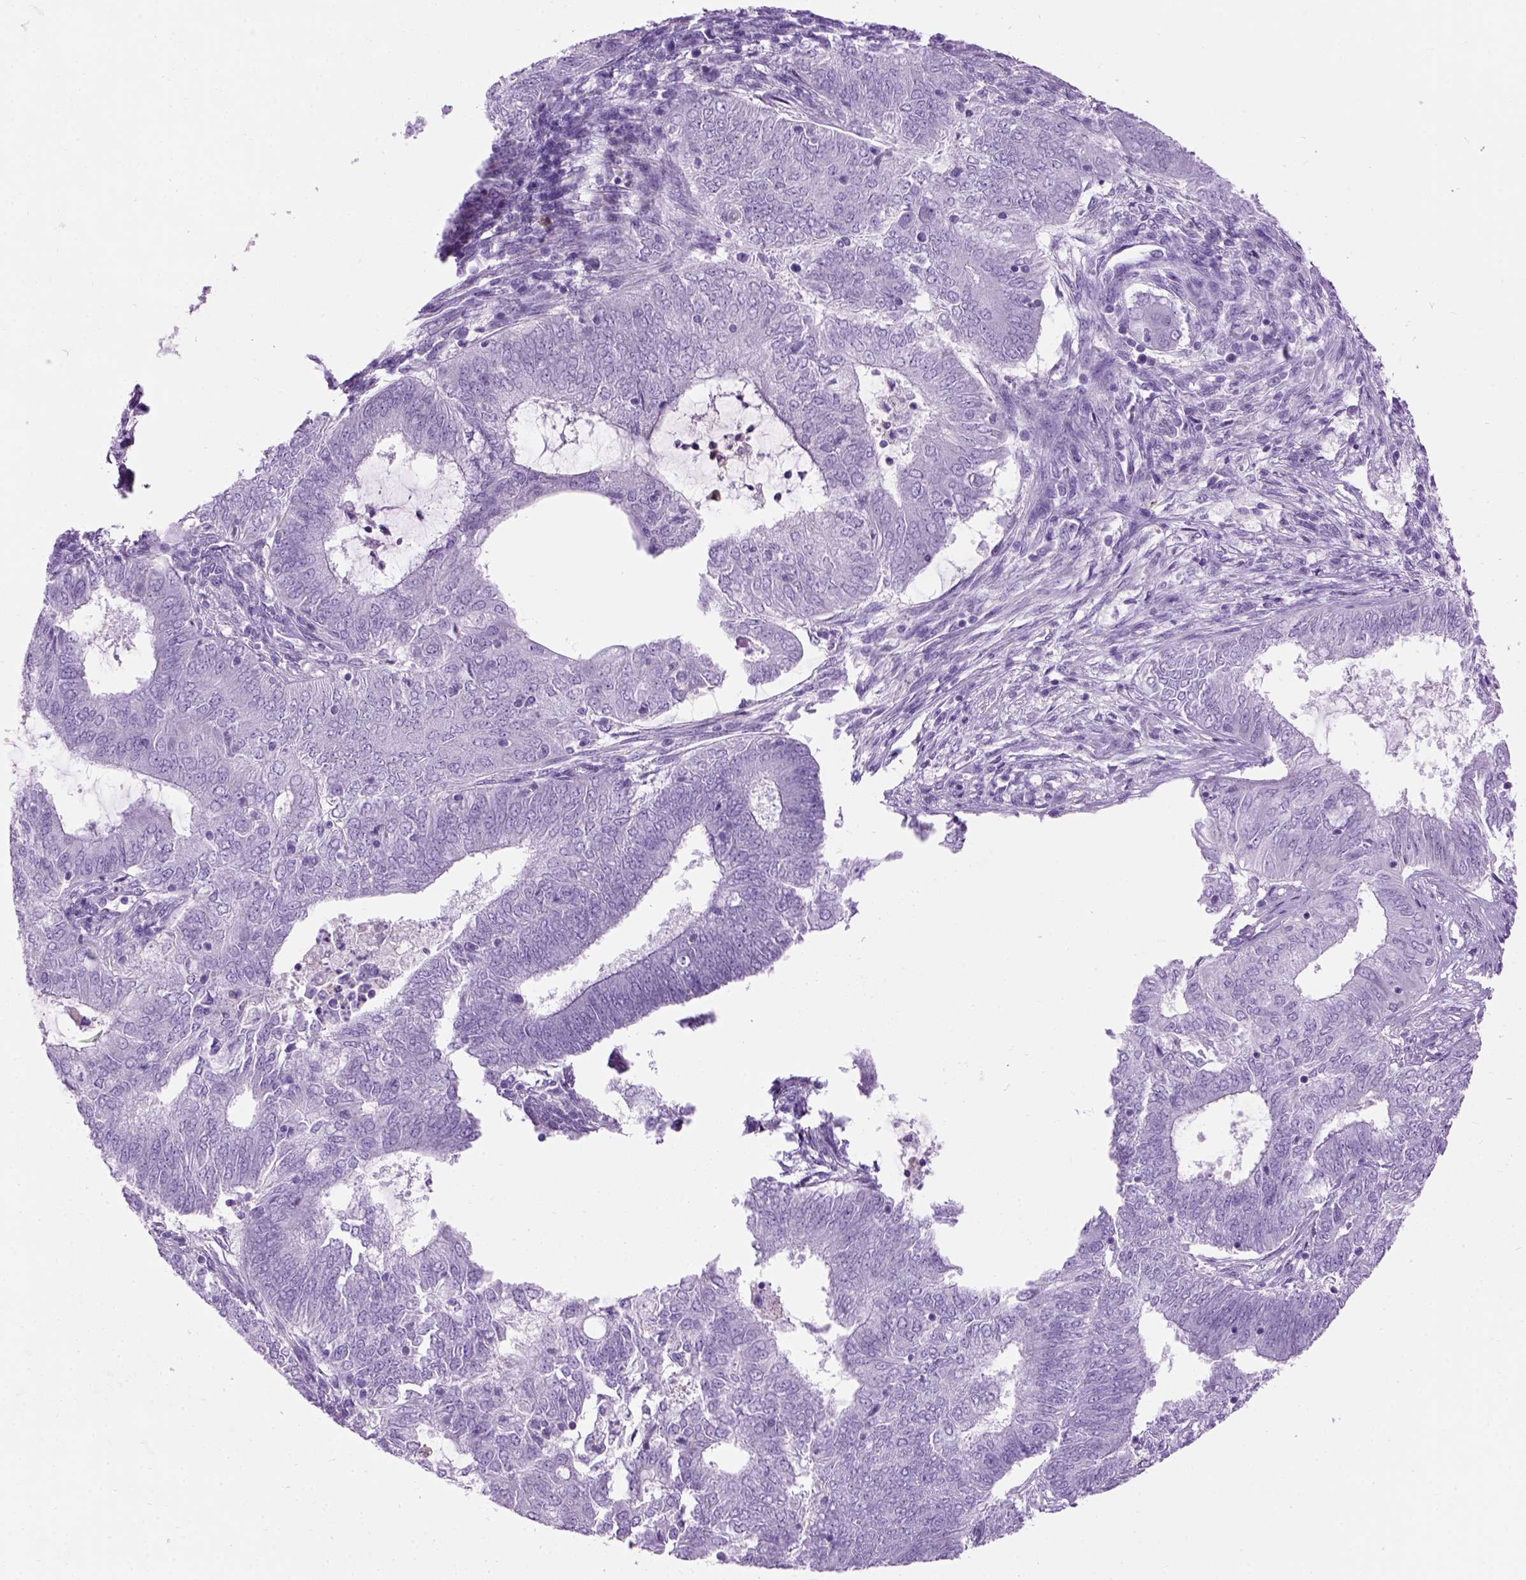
{"staining": {"intensity": "negative", "quantity": "none", "location": "none"}, "tissue": "endometrial cancer", "cell_type": "Tumor cells", "image_type": "cancer", "snomed": [{"axis": "morphology", "description": "Adenocarcinoma, NOS"}, {"axis": "topography", "description": "Endometrium"}], "caption": "Human adenocarcinoma (endometrial) stained for a protein using immunohistochemistry (IHC) shows no expression in tumor cells.", "gene": "GABRB2", "patient": {"sex": "female", "age": 62}}